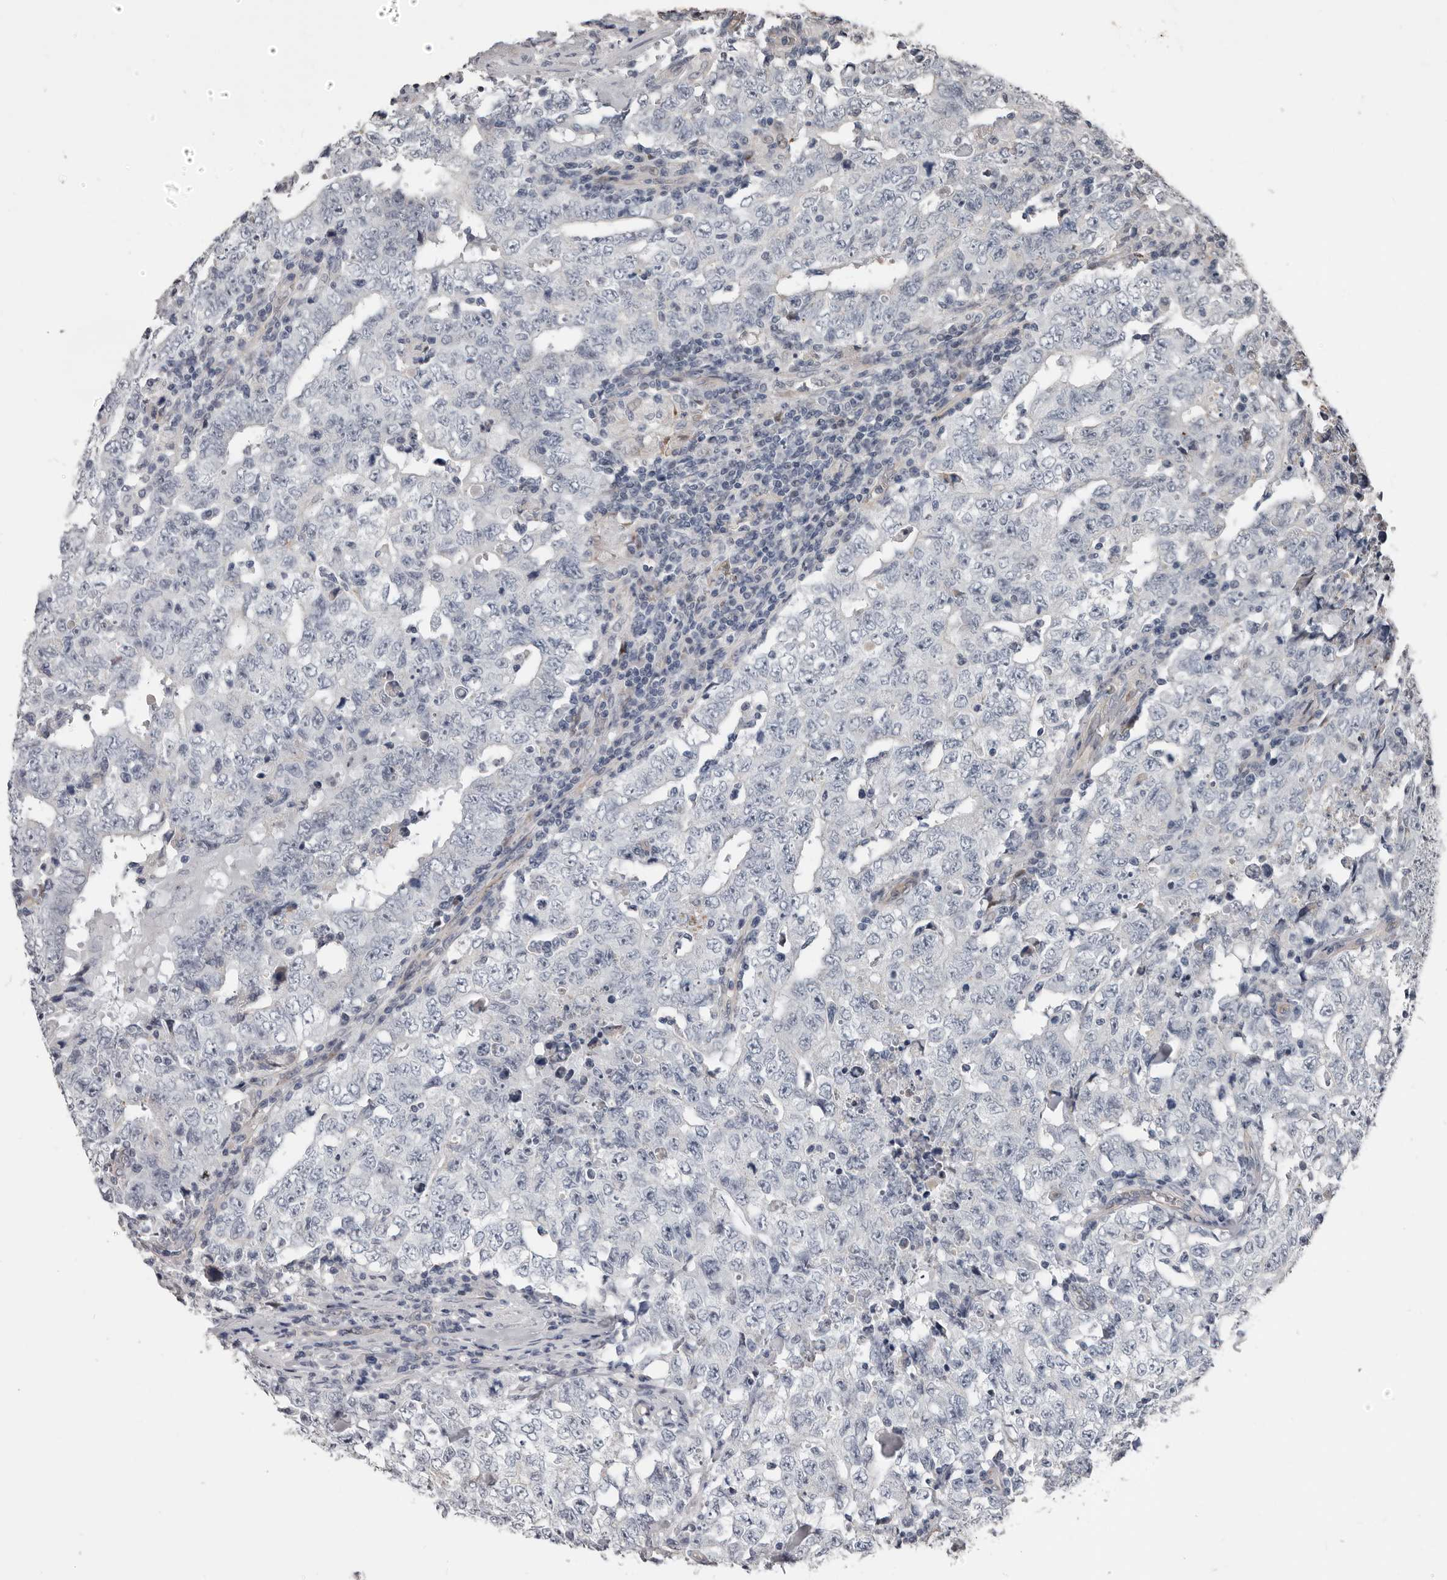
{"staining": {"intensity": "negative", "quantity": "none", "location": "none"}, "tissue": "testis cancer", "cell_type": "Tumor cells", "image_type": "cancer", "snomed": [{"axis": "morphology", "description": "Carcinoma, Embryonal, NOS"}, {"axis": "topography", "description": "Testis"}], "caption": "This is a histopathology image of immunohistochemistry staining of testis embryonal carcinoma, which shows no expression in tumor cells. (DAB IHC, high magnification).", "gene": "RNF217", "patient": {"sex": "male", "age": 26}}